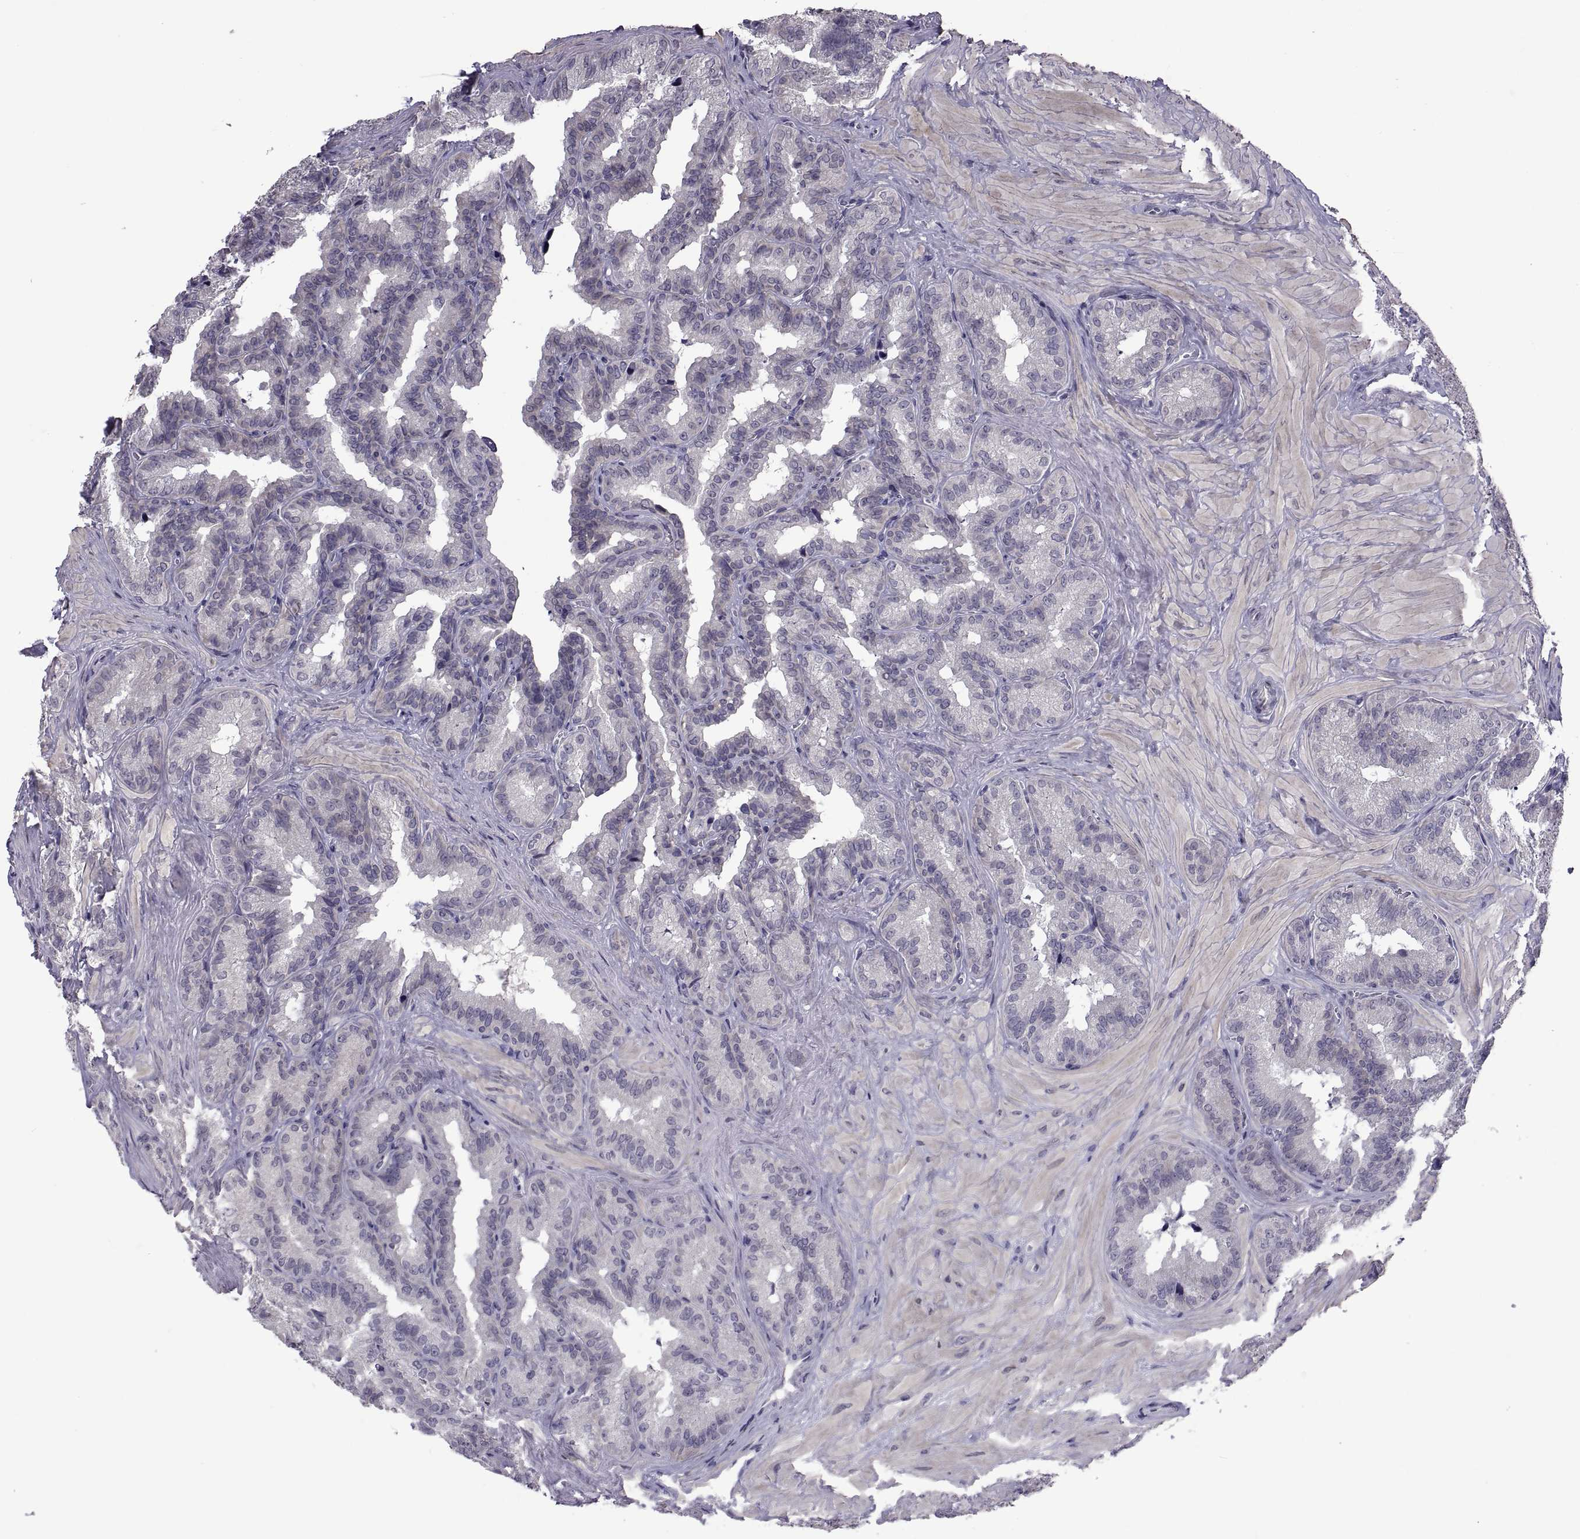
{"staining": {"intensity": "negative", "quantity": "none", "location": "none"}, "tissue": "seminal vesicle", "cell_type": "Glandular cells", "image_type": "normal", "snomed": [{"axis": "morphology", "description": "Normal tissue, NOS"}, {"axis": "topography", "description": "Seminal veicle"}], "caption": "Immunohistochemical staining of benign human seminal vesicle shows no significant positivity in glandular cells. The staining is performed using DAB (3,3'-diaminobenzidine) brown chromogen with nuclei counter-stained in using hematoxylin.", "gene": "NPTX2", "patient": {"sex": "male", "age": 37}}